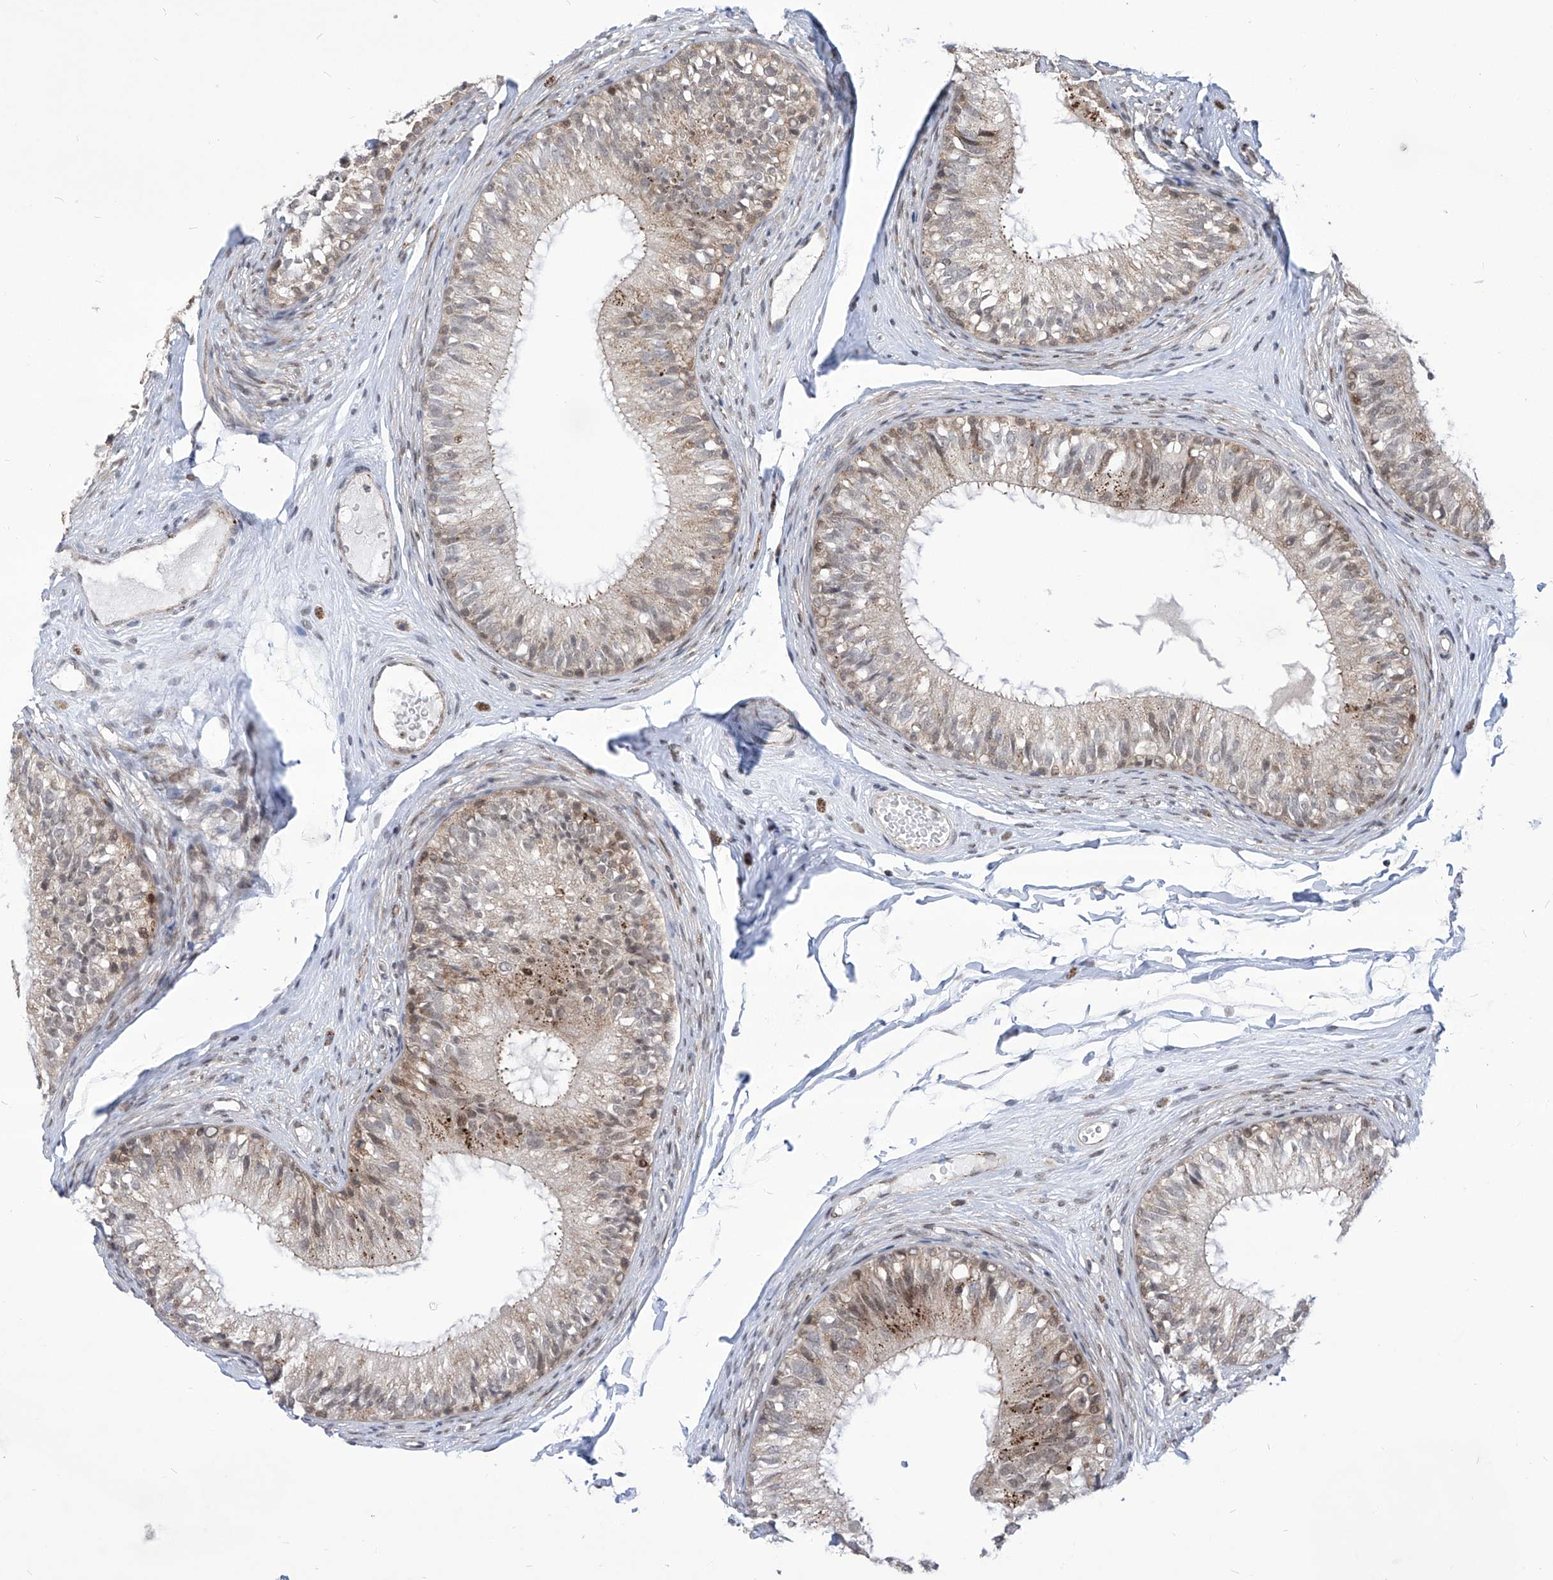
{"staining": {"intensity": "weak", "quantity": ">75%", "location": "cytoplasmic/membranous,nuclear"}, "tissue": "epididymis", "cell_type": "Glandular cells", "image_type": "normal", "snomed": [{"axis": "morphology", "description": "Normal tissue, NOS"}, {"axis": "morphology", "description": "Seminoma in situ"}, {"axis": "topography", "description": "Testis"}, {"axis": "topography", "description": "Epididymis"}], "caption": "Weak cytoplasmic/membranous,nuclear protein staining is identified in approximately >75% of glandular cells in epididymis.", "gene": "CEP290", "patient": {"sex": "male", "age": 28}}